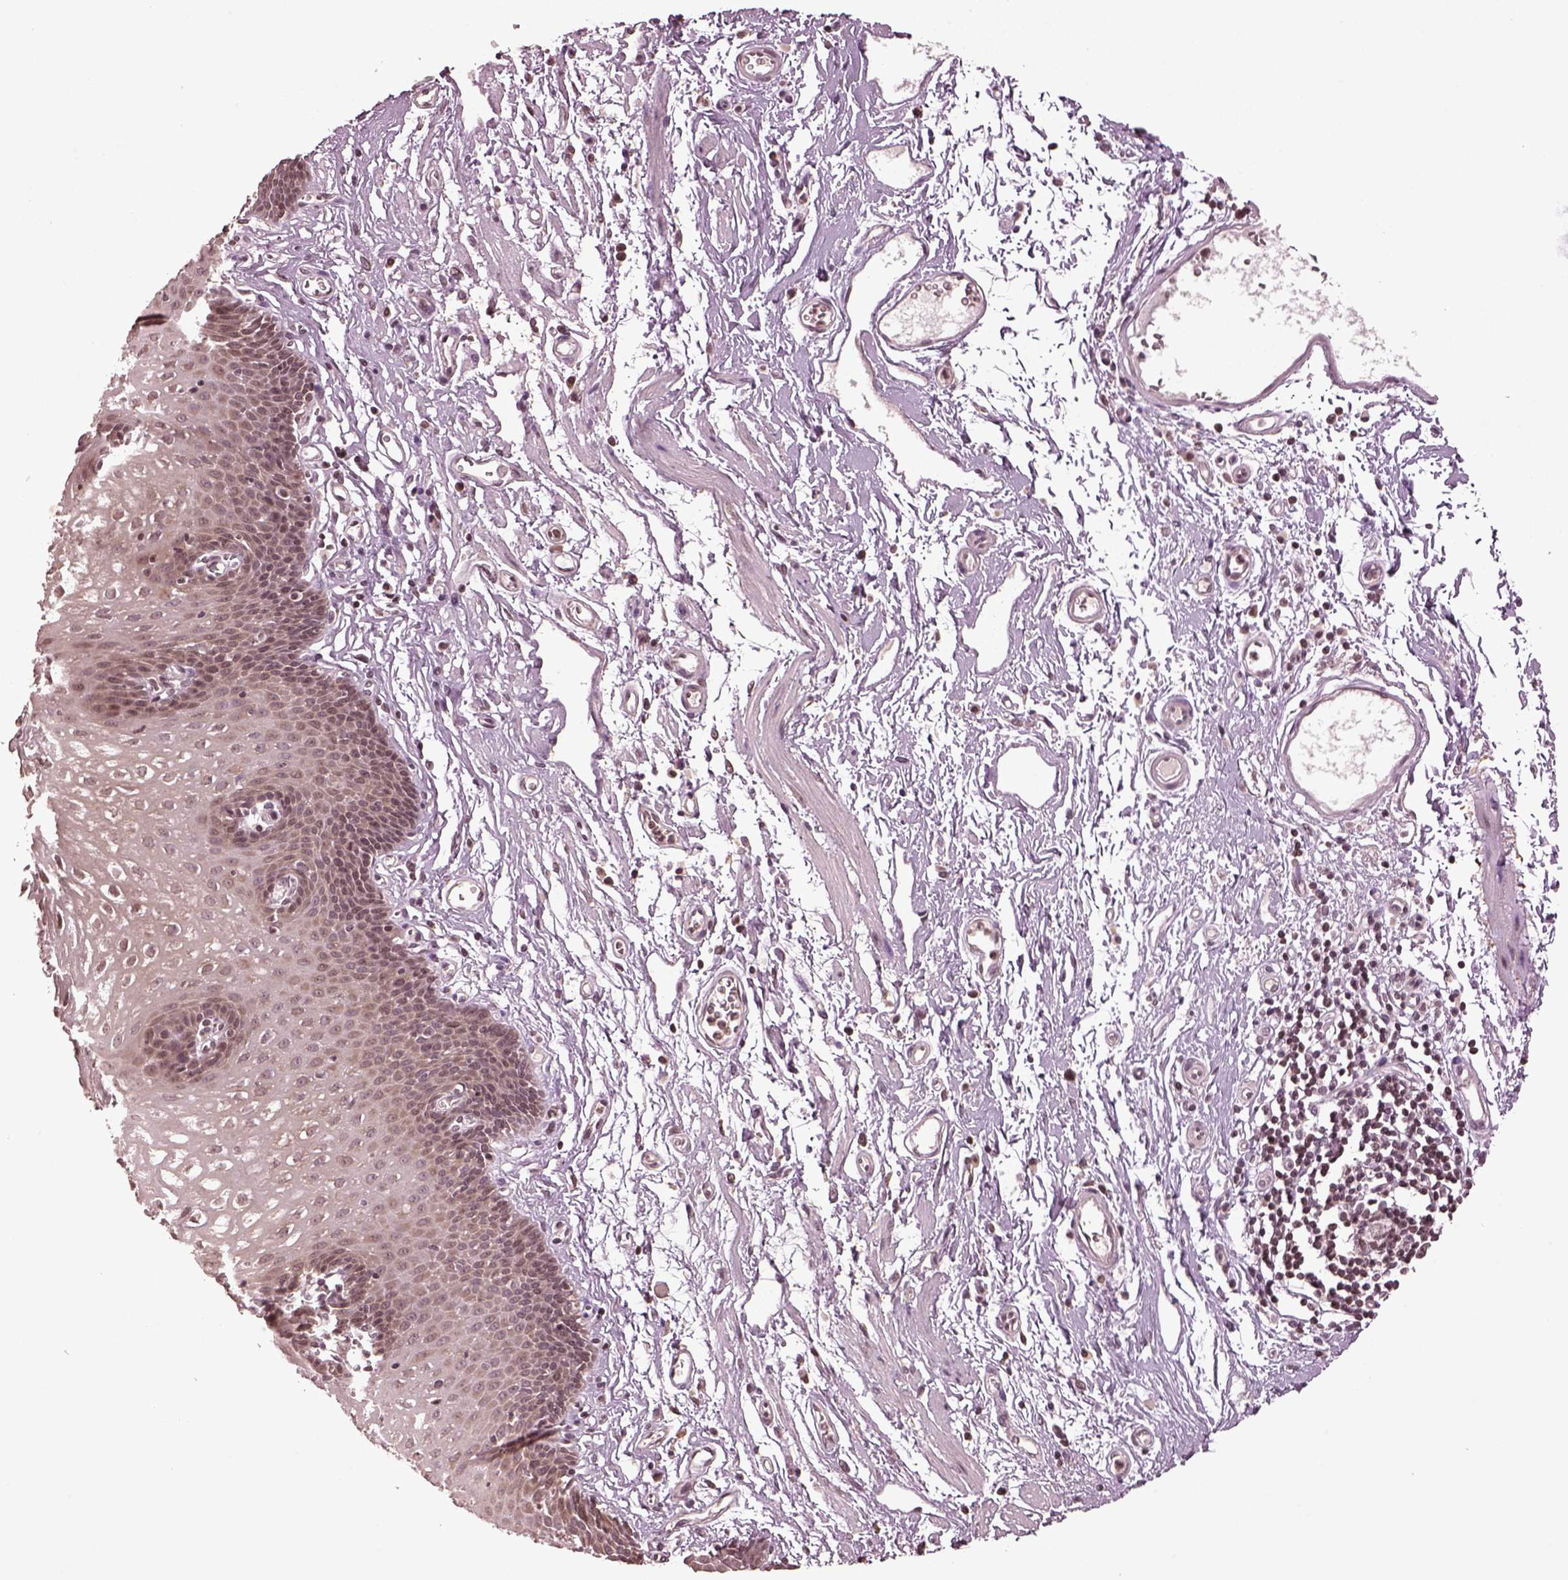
{"staining": {"intensity": "moderate", "quantity": "<25%", "location": "cytoplasmic/membranous,nuclear"}, "tissue": "esophagus", "cell_type": "Squamous epithelial cells", "image_type": "normal", "snomed": [{"axis": "morphology", "description": "Normal tissue, NOS"}, {"axis": "topography", "description": "Esophagus"}], "caption": "A high-resolution micrograph shows immunohistochemistry (IHC) staining of normal esophagus, which displays moderate cytoplasmic/membranous,nuclear positivity in approximately <25% of squamous epithelial cells.", "gene": "GRM4", "patient": {"sex": "male", "age": 72}}